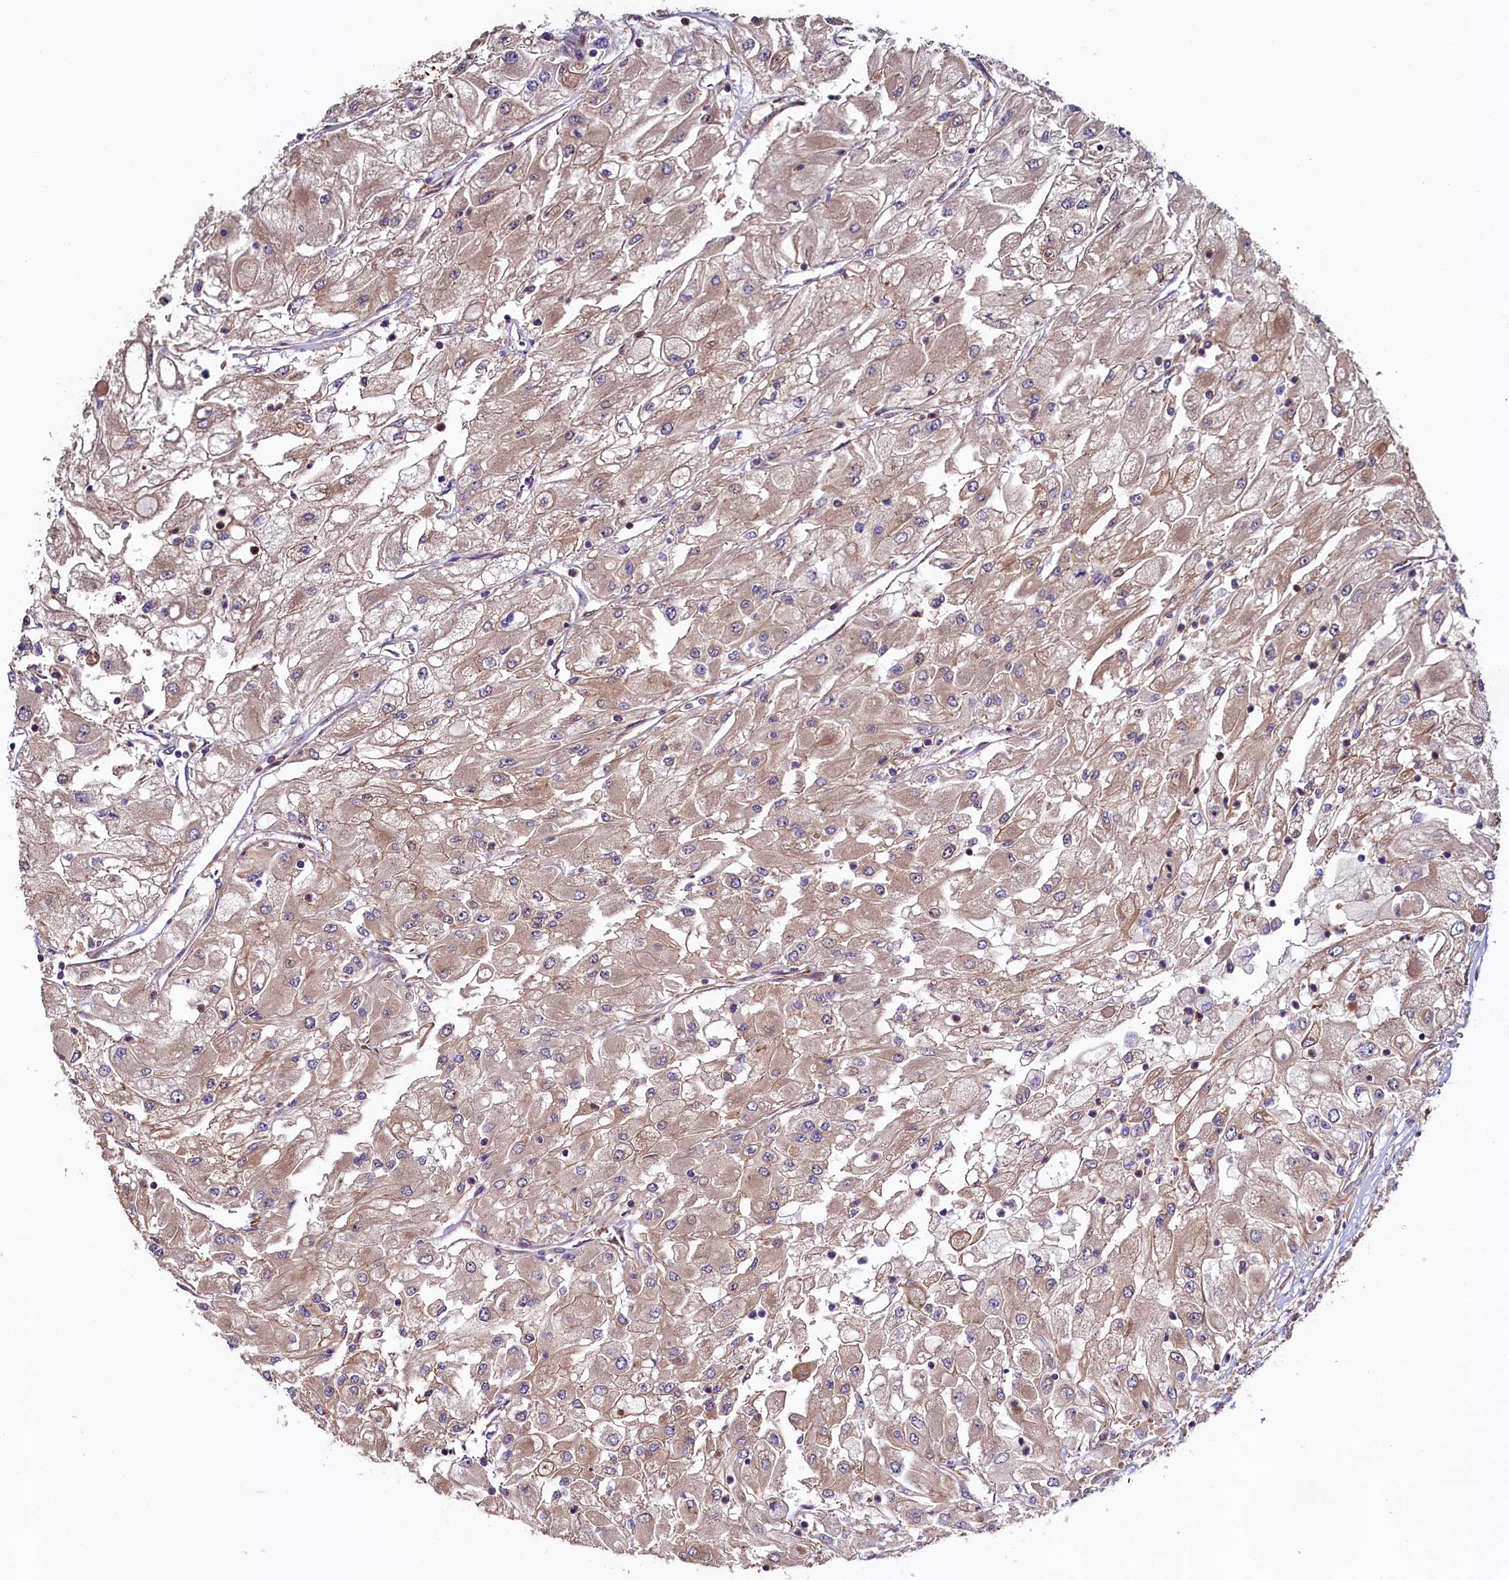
{"staining": {"intensity": "weak", "quantity": ">75%", "location": "cytoplasmic/membranous"}, "tissue": "renal cancer", "cell_type": "Tumor cells", "image_type": "cancer", "snomed": [{"axis": "morphology", "description": "Adenocarcinoma, NOS"}, {"axis": "topography", "description": "Kidney"}], "caption": "Weak cytoplasmic/membranous staining is appreciated in approximately >75% of tumor cells in renal cancer (adenocarcinoma).", "gene": "ATXN2L", "patient": {"sex": "male", "age": 80}}